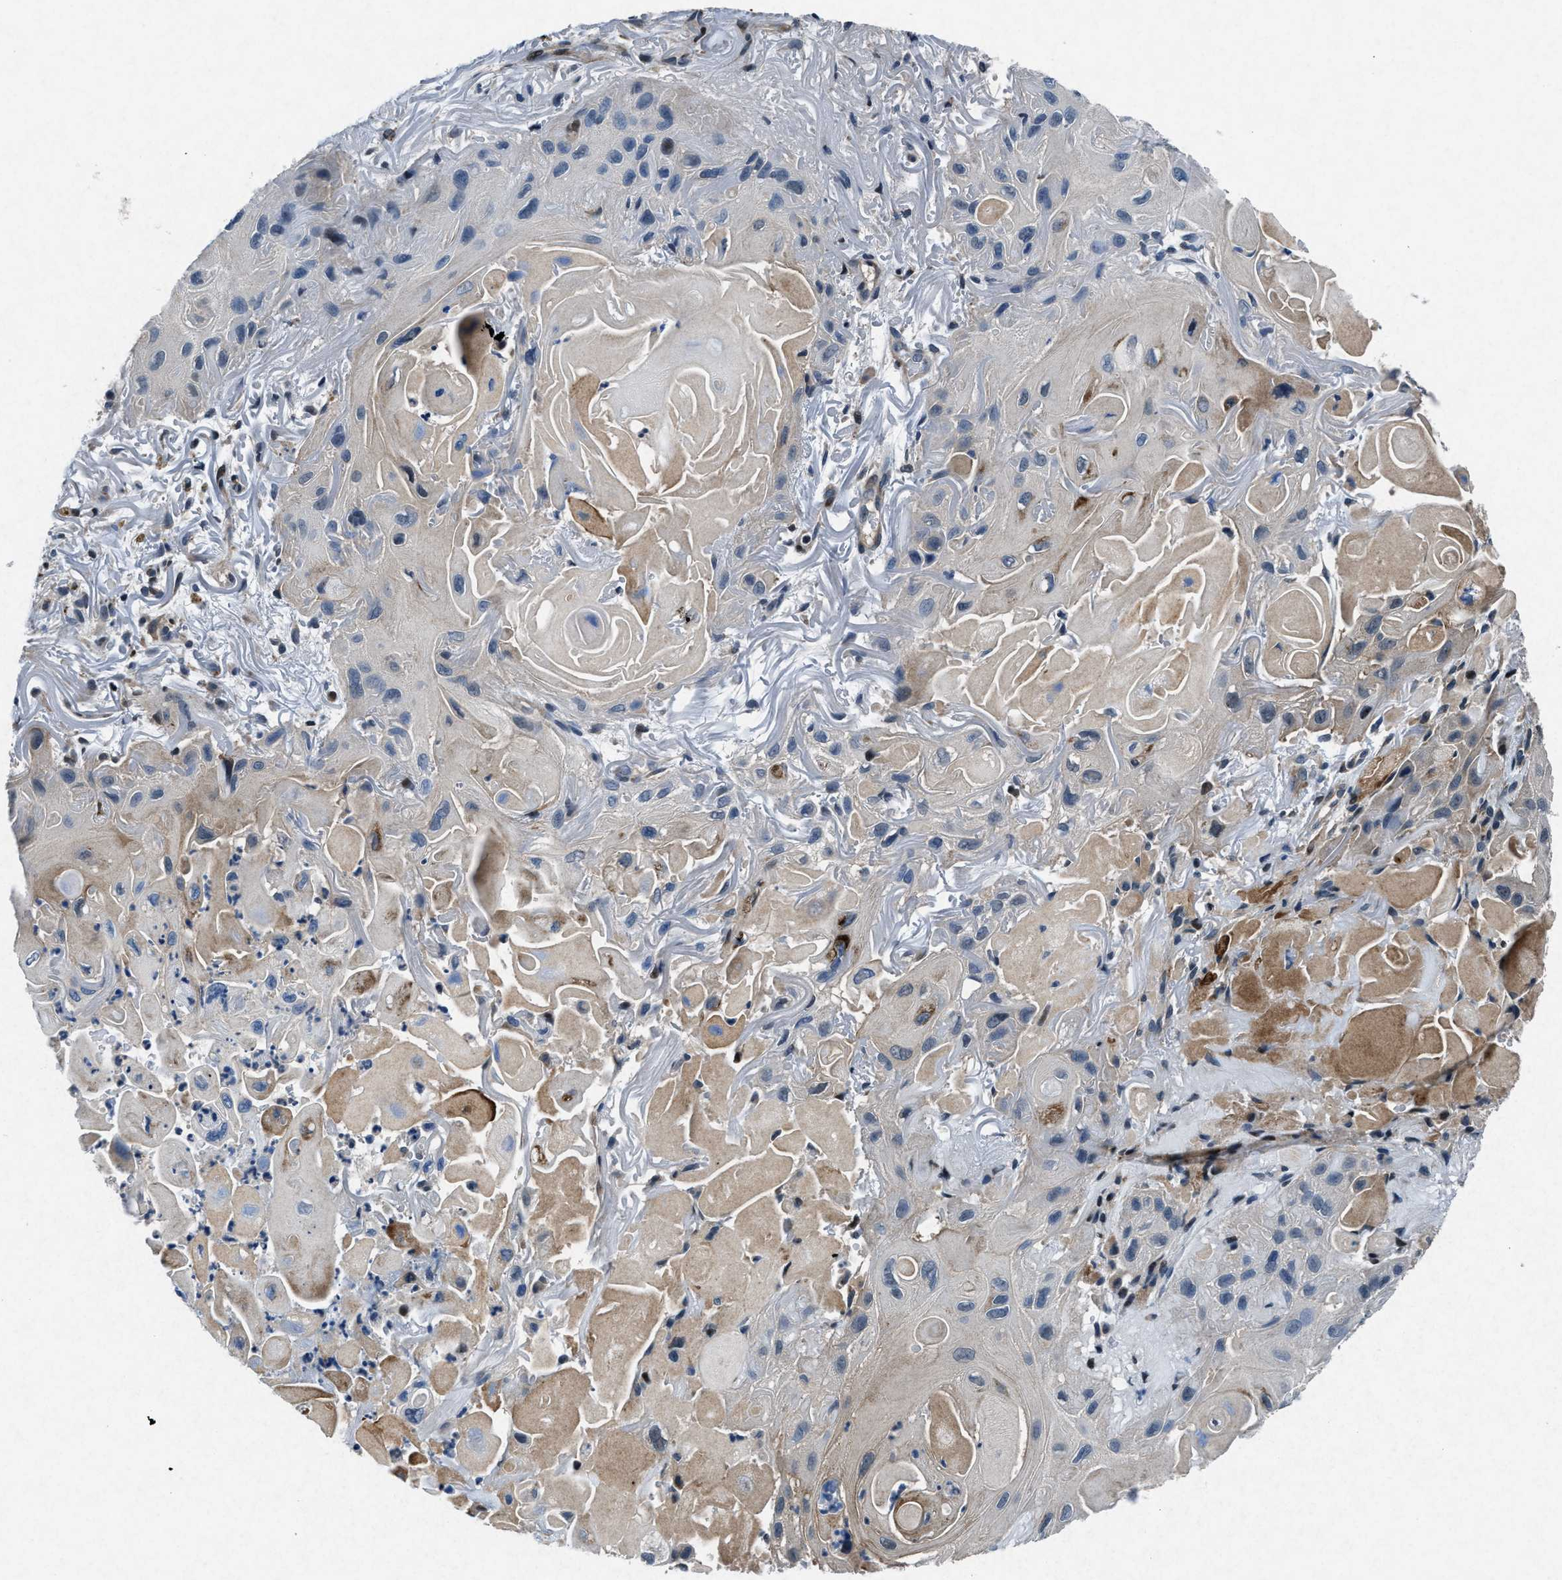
{"staining": {"intensity": "negative", "quantity": "none", "location": "none"}, "tissue": "skin cancer", "cell_type": "Tumor cells", "image_type": "cancer", "snomed": [{"axis": "morphology", "description": "Squamous cell carcinoma, NOS"}, {"axis": "topography", "description": "Skin"}], "caption": "The immunohistochemistry photomicrograph has no significant expression in tumor cells of skin squamous cell carcinoma tissue. (Brightfield microscopy of DAB IHC at high magnification).", "gene": "PHLDA1", "patient": {"sex": "female", "age": 77}}